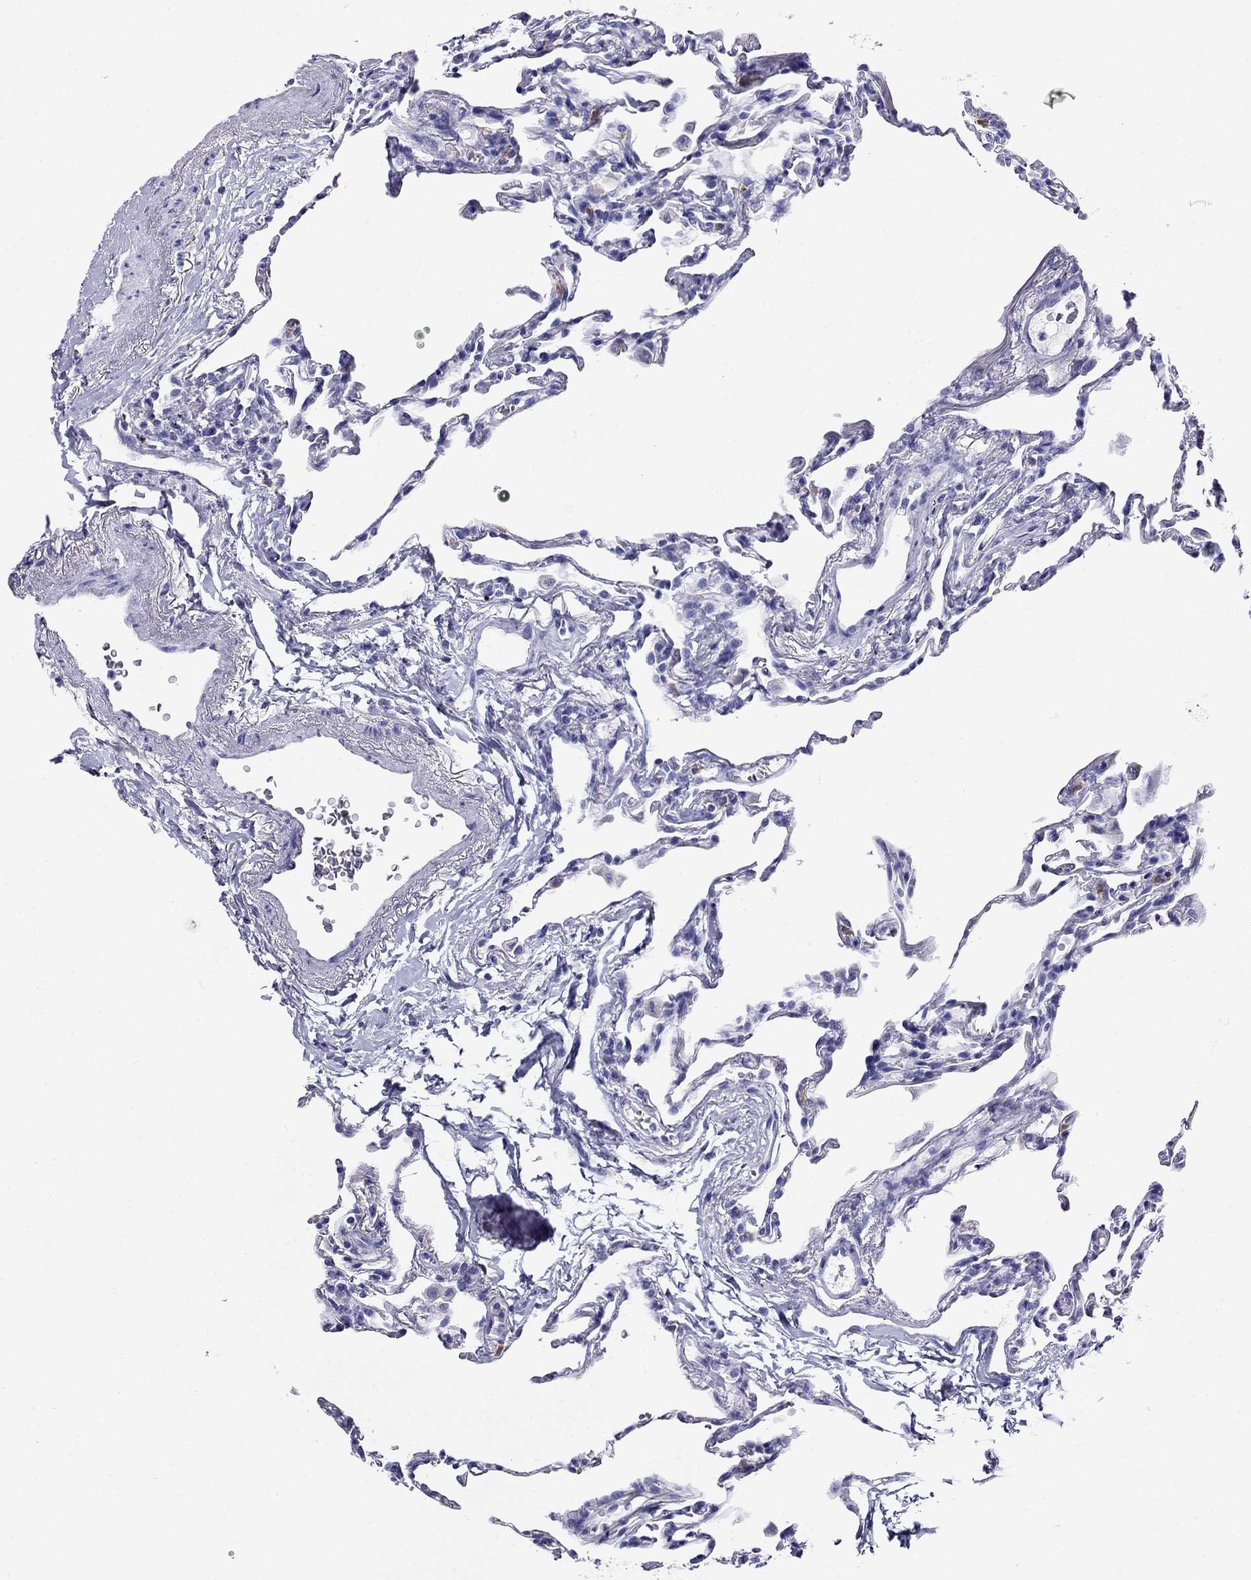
{"staining": {"intensity": "negative", "quantity": "none", "location": "none"}, "tissue": "lung", "cell_type": "Alveolar cells", "image_type": "normal", "snomed": [{"axis": "morphology", "description": "Normal tissue, NOS"}, {"axis": "topography", "description": "Lung"}], "caption": "This histopathology image is of benign lung stained with immunohistochemistry (IHC) to label a protein in brown with the nuclei are counter-stained blue. There is no expression in alveolar cells.", "gene": "MC5R", "patient": {"sex": "female", "age": 57}}